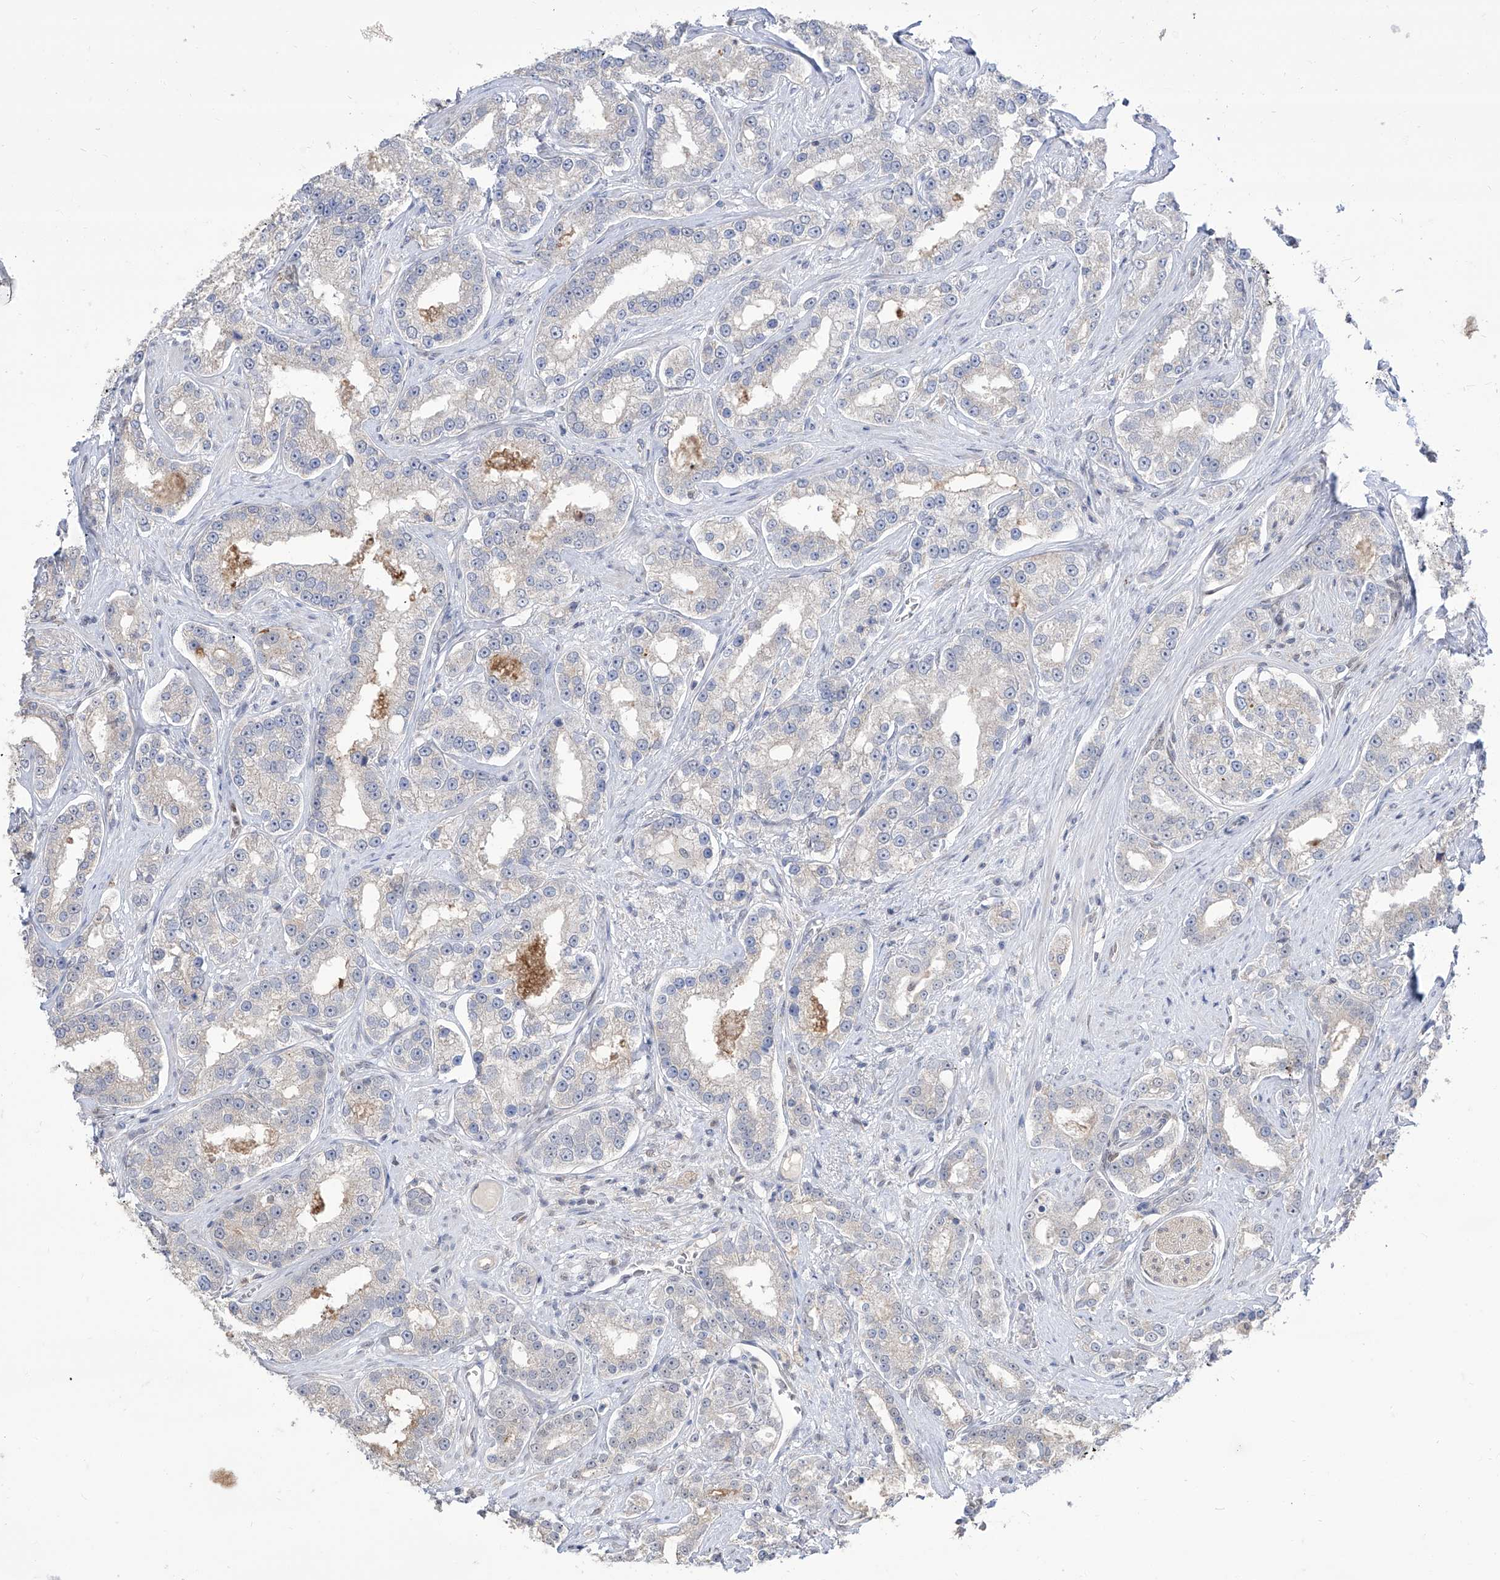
{"staining": {"intensity": "negative", "quantity": "none", "location": "none"}, "tissue": "prostate cancer", "cell_type": "Tumor cells", "image_type": "cancer", "snomed": [{"axis": "morphology", "description": "Normal tissue, NOS"}, {"axis": "morphology", "description": "Adenocarcinoma, High grade"}, {"axis": "topography", "description": "Prostate"}], "caption": "Prostate cancer (adenocarcinoma (high-grade)) was stained to show a protein in brown. There is no significant expression in tumor cells.", "gene": "BROX", "patient": {"sex": "male", "age": 83}}